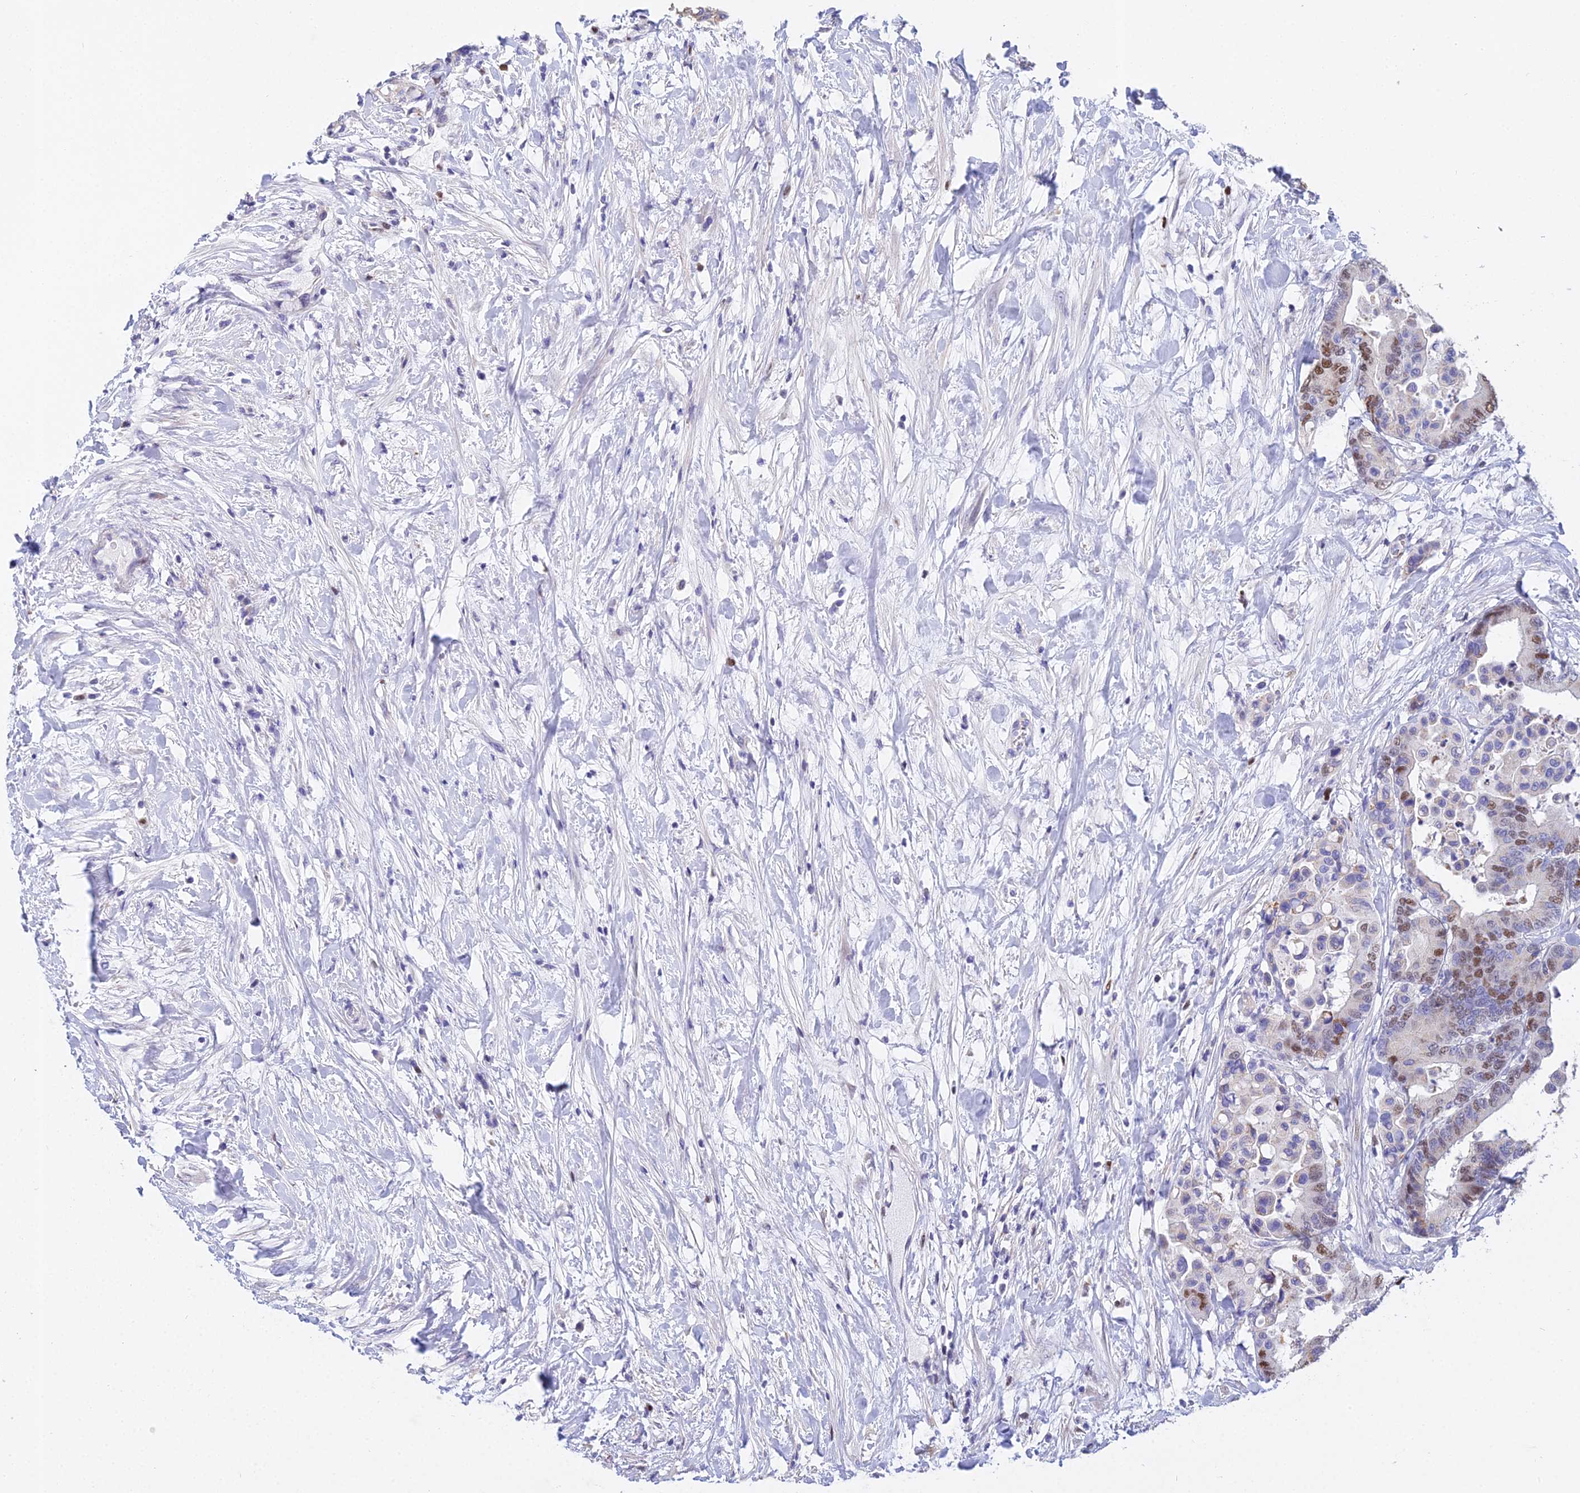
{"staining": {"intensity": "strong", "quantity": "<25%", "location": "nuclear"}, "tissue": "colorectal cancer", "cell_type": "Tumor cells", "image_type": "cancer", "snomed": [{"axis": "morphology", "description": "Normal tissue, NOS"}, {"axis": "morphology", "description": "Adenocarcinoma, NOS"}, {"axis": "topography", "description": "Colon"}], "caption": "Tumor cells demonstrate medium levels of strong nuclear positivity in approximately <25% of cells in human colorectal cancer.", "gene": "MCM2", "patient": {"sex": "male", "age": 82}}